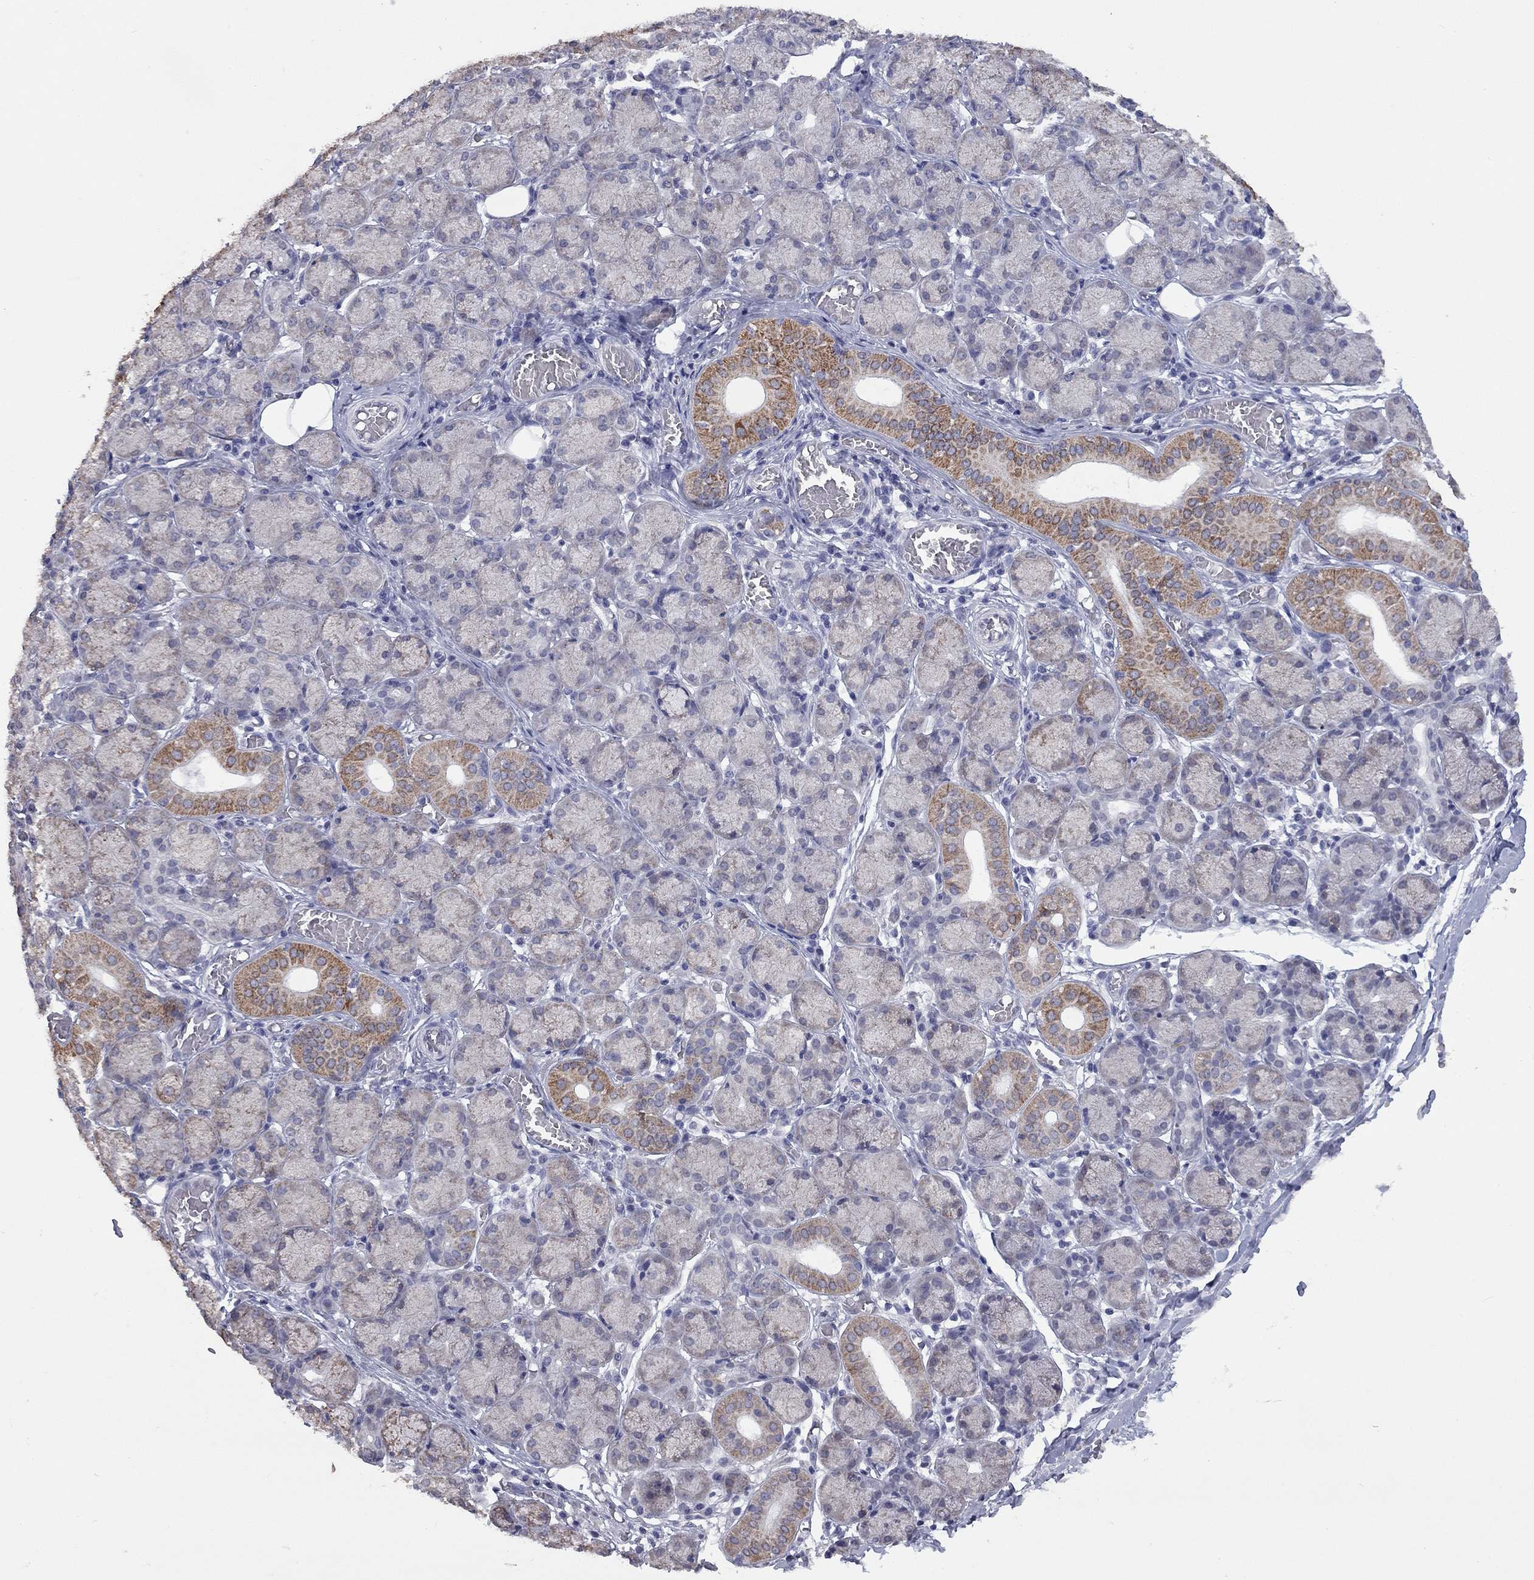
{"staining": {"intensity": "moderate", "quantity": "<25%", "location": "cytoplasmic/membranous"}, "tissue": "salivary gland", "cell_type": "Glandular cells", "image_type": "normal", "snomed": [{"axis": "morphology", "description": "Normal tissue, NOS"}, {"axis": "topography", "description": "Salivary gland"}, {"axis": "topography", "description": "Peripheral nerve tissue"}], "caption": "Immunohistochemistry (IHC) (DAB) staining of benign salivary gland displays moderate cytoplasmic/membranous protein positivity in approximately <25% of glandular cells.", "gene": "SHOC2", "patient": {"sex": "female", "age": 24}}